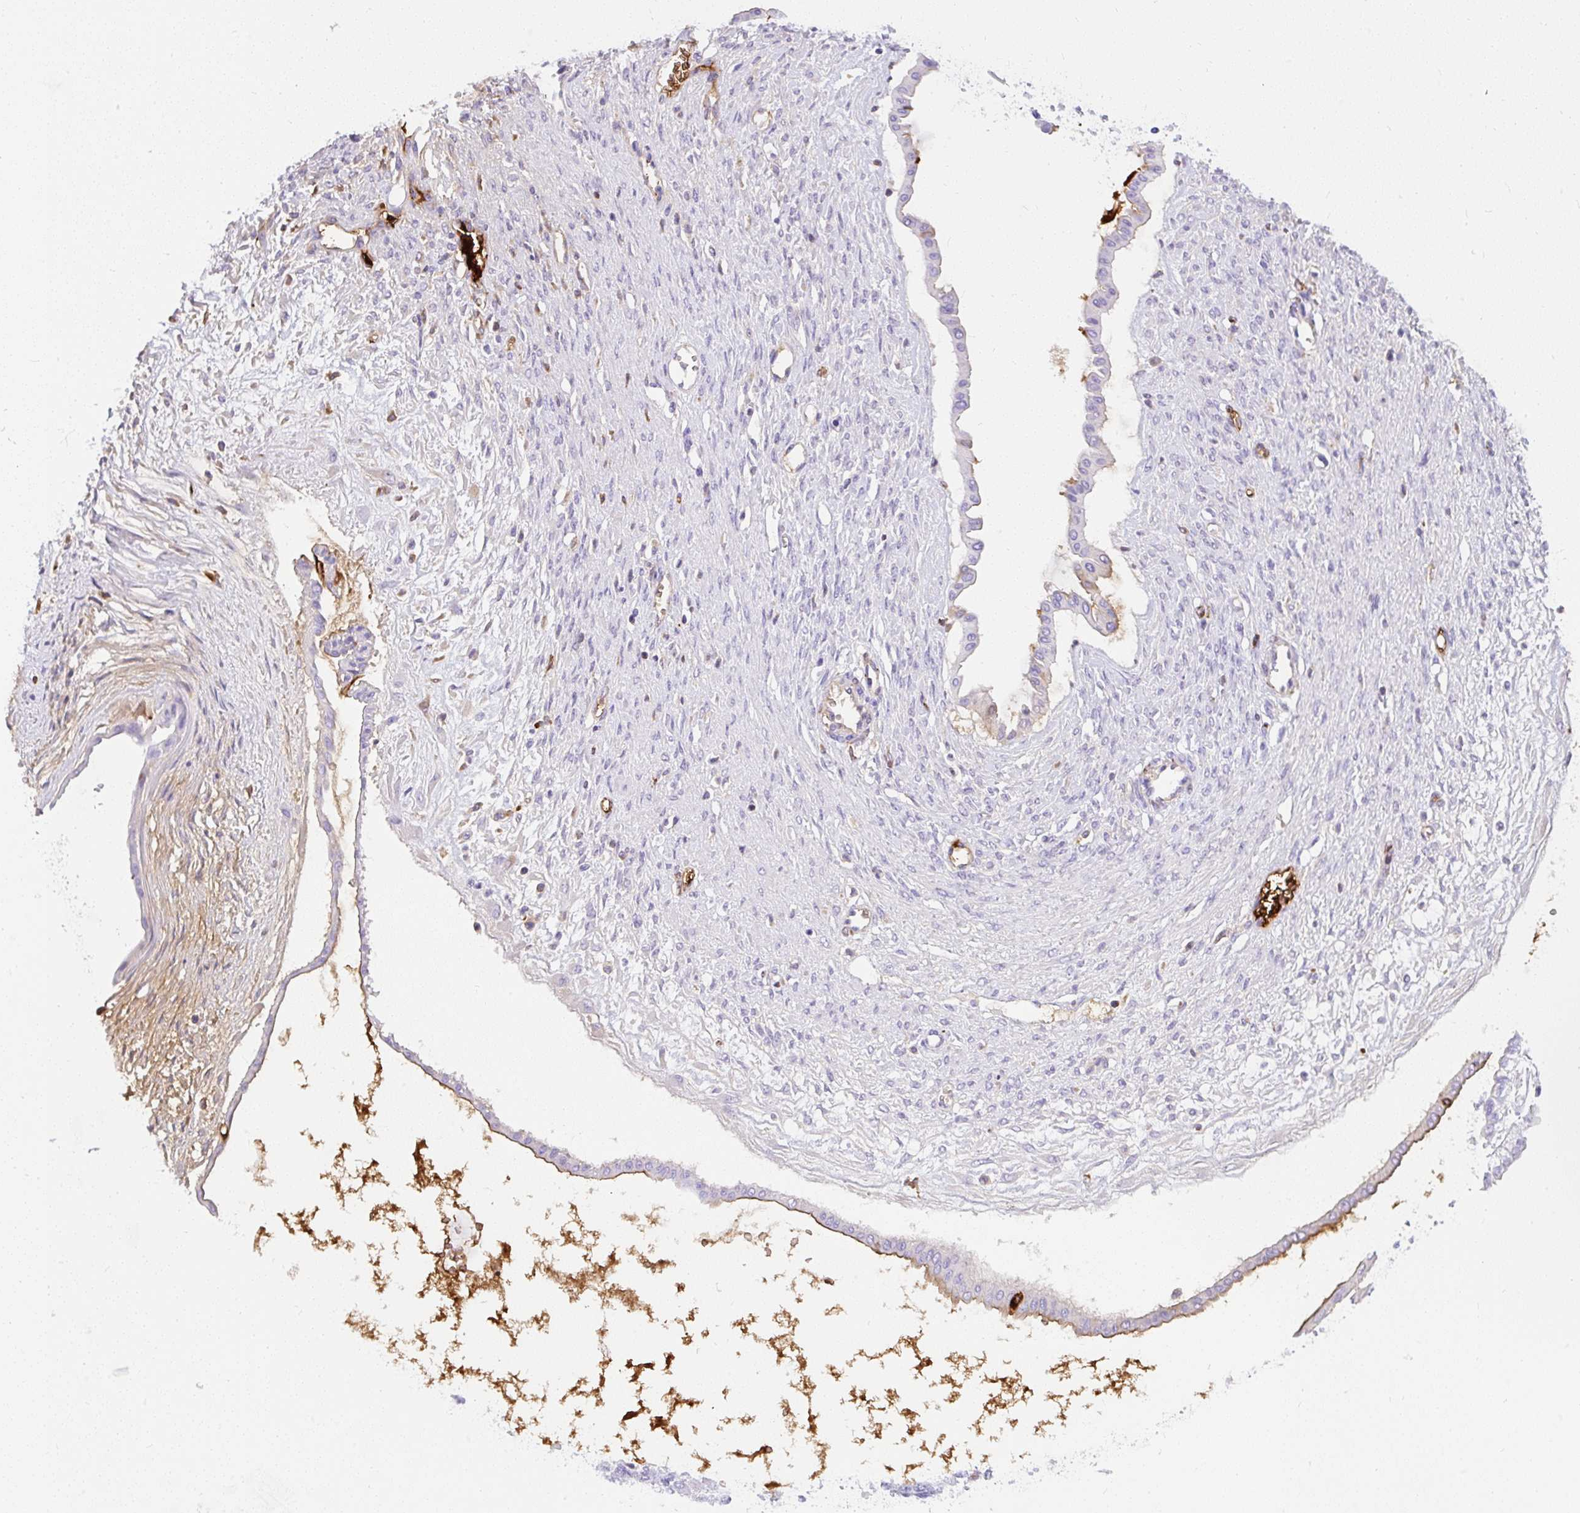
{"staining": {"intensity": "moderate", "quantity": "<25%", "location": "cytoplasmic/membranous"}, "tissue": "ovarian cancer", "cell_type": "Tumor cells", "image_type": "cancer", "snomed": [{"axis": "morphology", "description": "Cystadenocarcinoma, mucinous, NOS"}, {"axis": "topography", "description": "Ovary"}], "caption": "IHC of human ovarian mucinous cystadenocarcinoma shows low levels of moderate cytoplasmic/membranous expression in about <25% of tumor cells.", "gene": "APOC4-APOC2", "patient": {"sex": "female", "age": 73}}